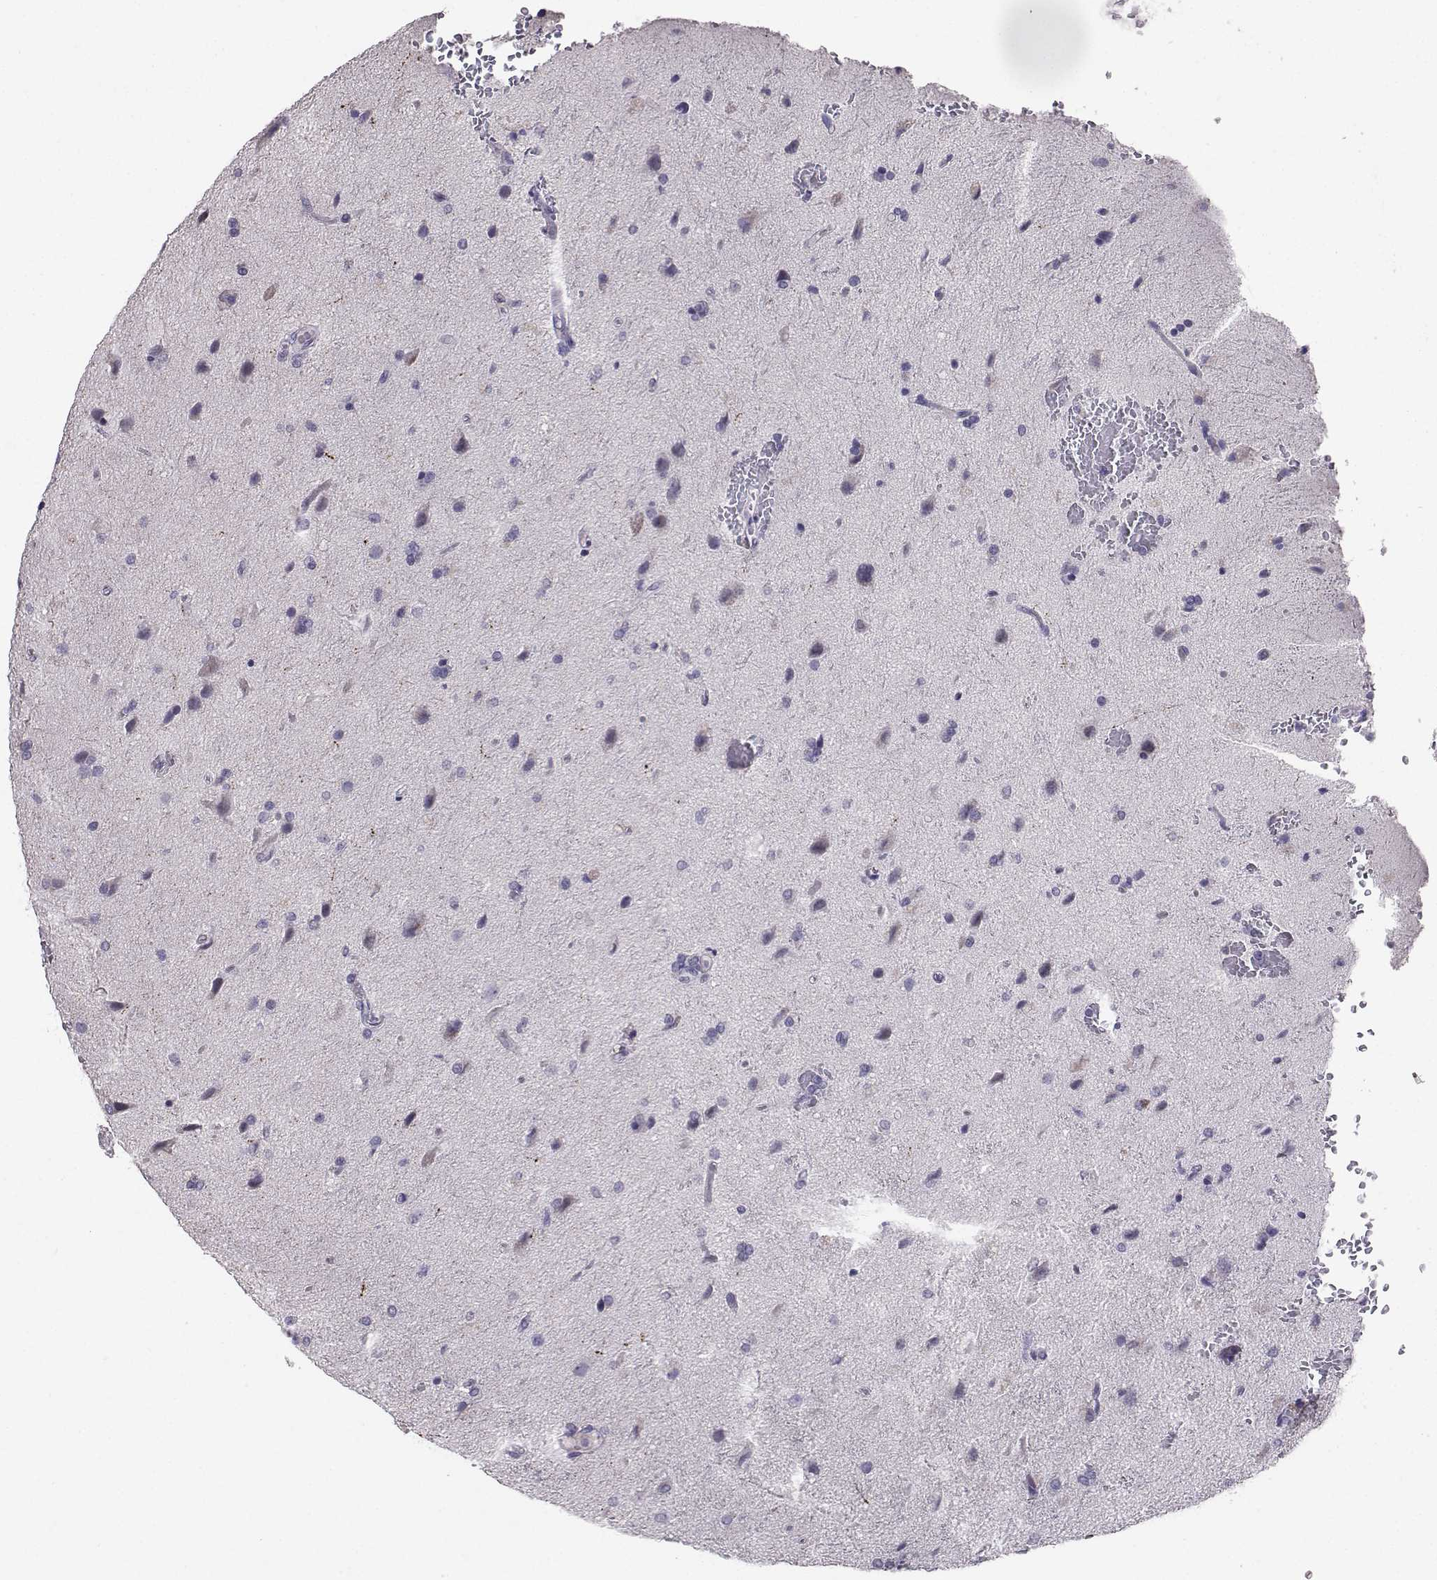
{"staining": {"intensity": "negative", "quantity": "none", "location": "none"}, "tissue": "glioma", "cell_type": "Tumor cells", "image_type": "cancer", "snomed": [{"axis": "morphology", "description": "Glioma, malignant, High grade"}, {"axis": "topography", "description": "Brain"}], "caption": "Photomicrograph shows no significant protein staining in tumor cells of glioma.", "gene": "CARTPT", "patient": {"sex": "male", "age": 68}}